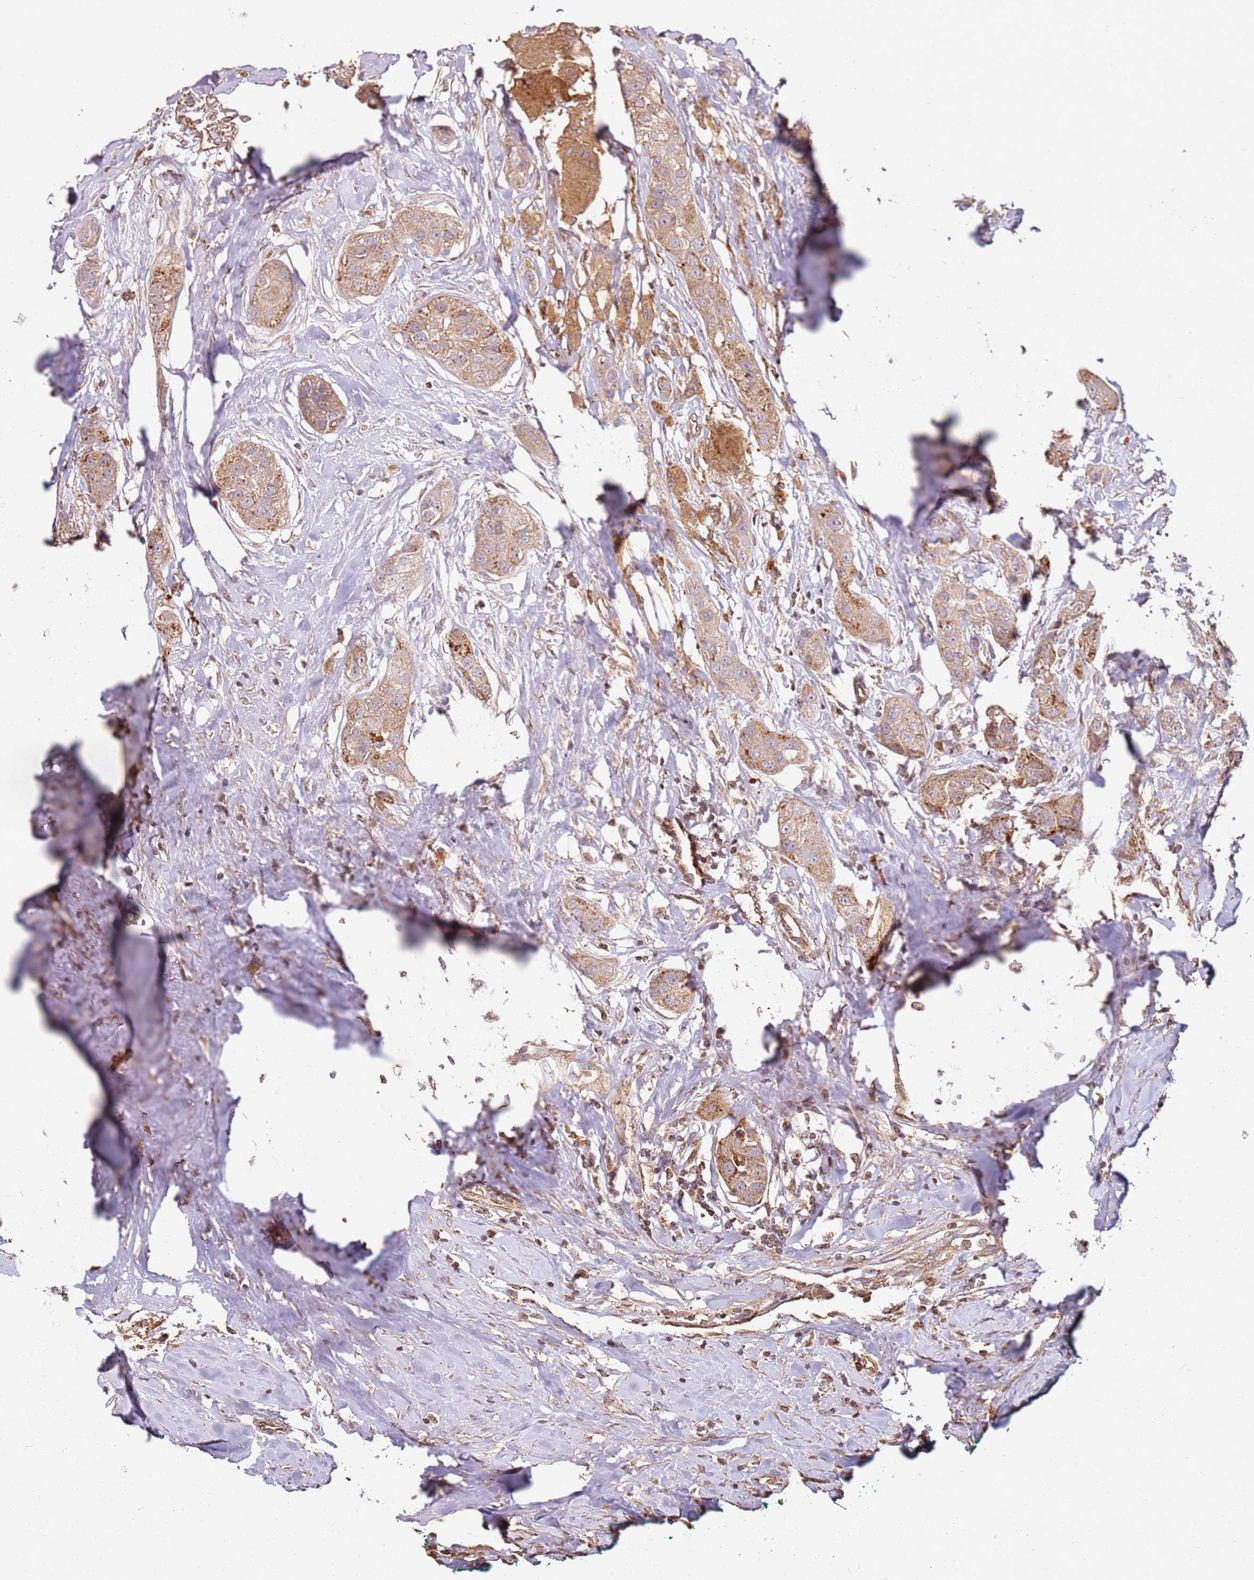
{"staining": {"intensity": "moderate", "quantity": ">75%", "location": "cytoplasmic/membranous"}, "tissue": "head and neck cancer", "cell_type": "Tumor cells", "image_type": "cancer", "snomed": [{"axis": "morphology", "description": "Normal tissue, NOS"}, {"axis": "morphology", "description": "Squamous cell carcinoma, NOS"}, {"axis": "topography", "description": "Skeletal muscle"}, {"axis": "topography", "description": "Head-Neck"}], "caption": "Tumor cells display medium levels of moderate cytoplasmic/membranous expression in approximately >75% of cells in squamous cell carcinoma (head and neck).", "gene": "SCGB2B2", "patient": {"sex": "male", "age": 51}}